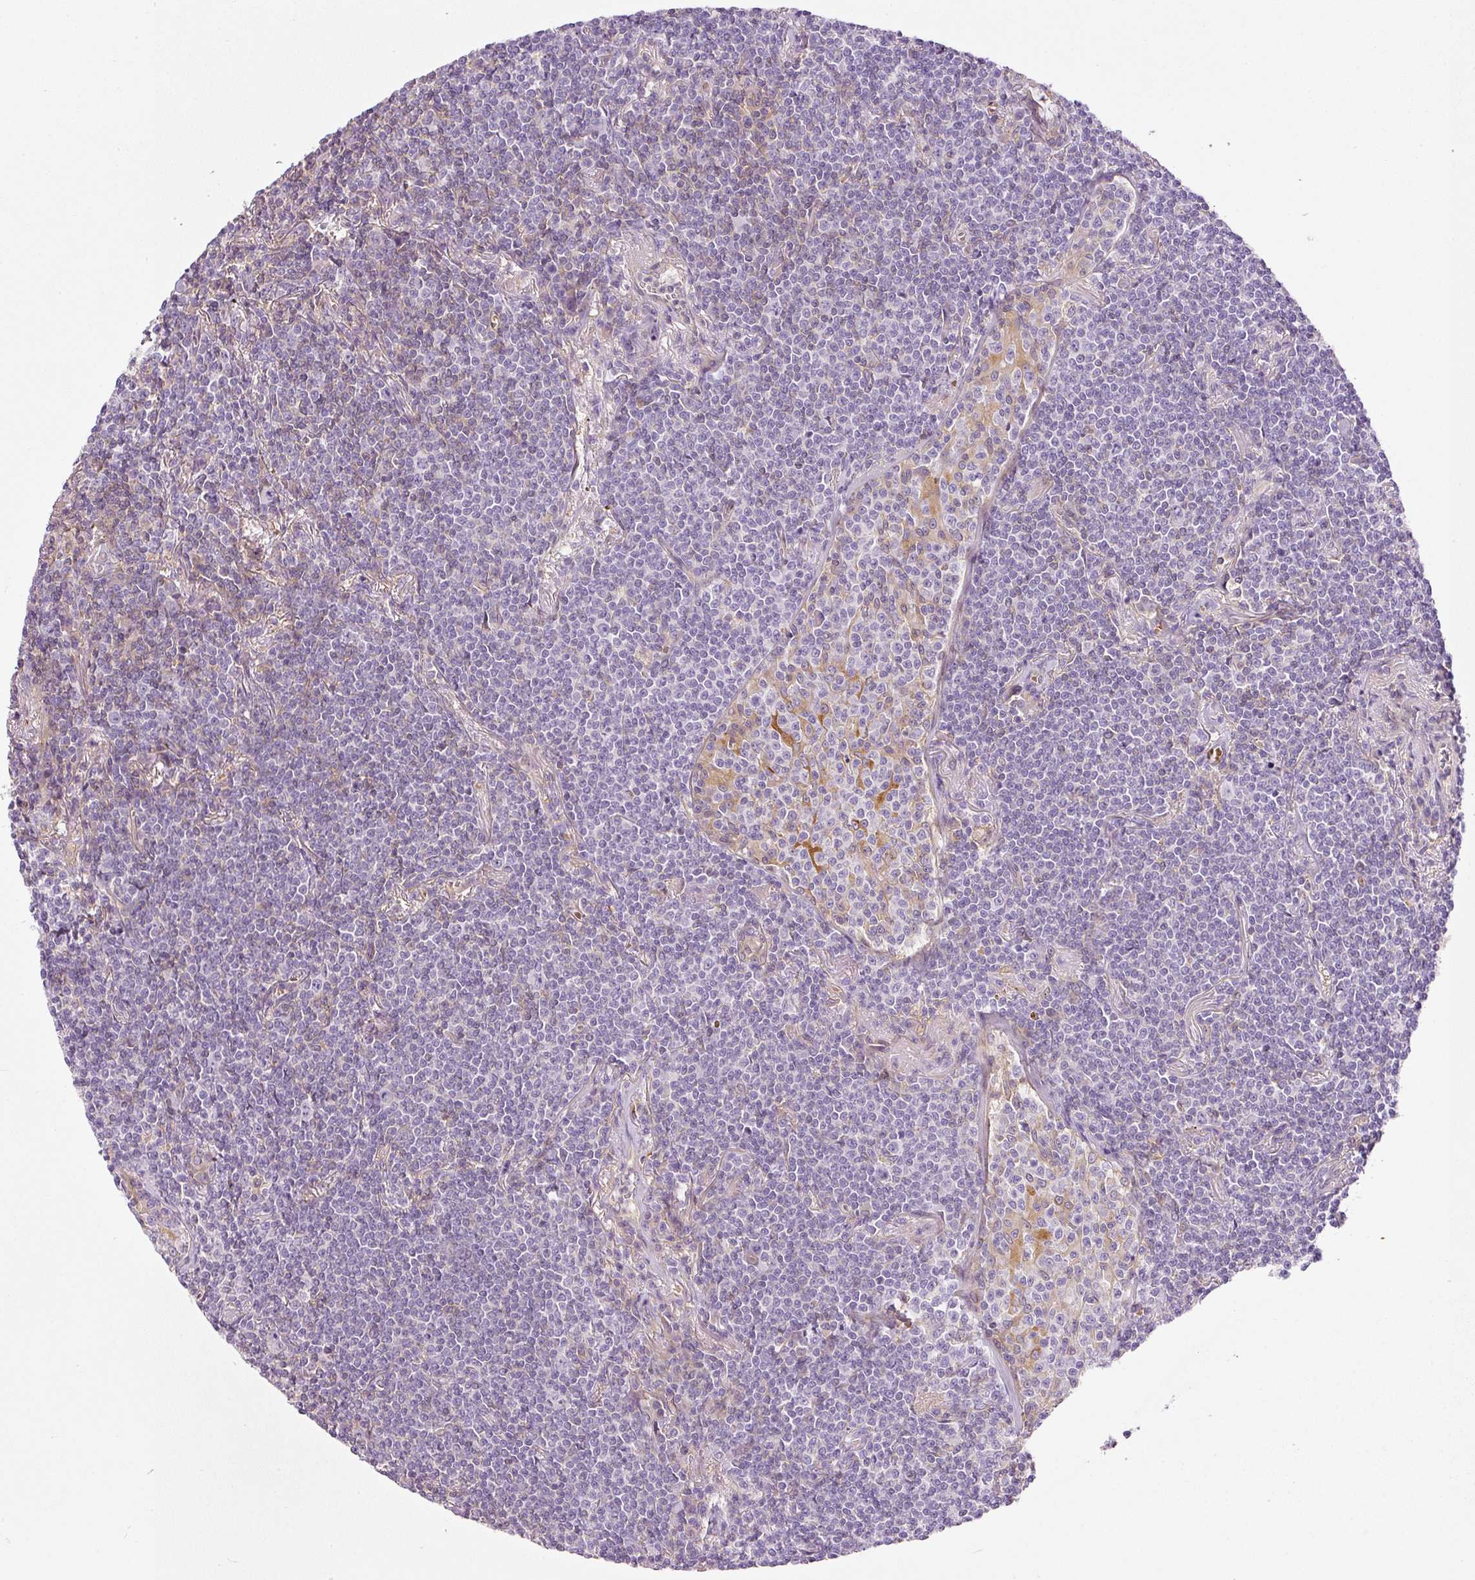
{"staining": {"intensity": "negative", "quantity": "none", "location": "none"}, "tissue": "lymphoma", "cell_type": "Tumor cells", "image_type": "cancer", "snomed": [{"axis": "morphology", "description": "Malignant lymphoma, non-Hodgkin's type, Low grade"}, {"axis": "topography", "description": "Lung"}], "caption": "This is a histopathology image of immunohistochemistry staining of lymphoma, which shows no positivity in tumor cells. (DAB IHC with hematoxylin counter stain).", "gene": "TBC1D2B", "patient": {"sex": "female", "age": 71}}